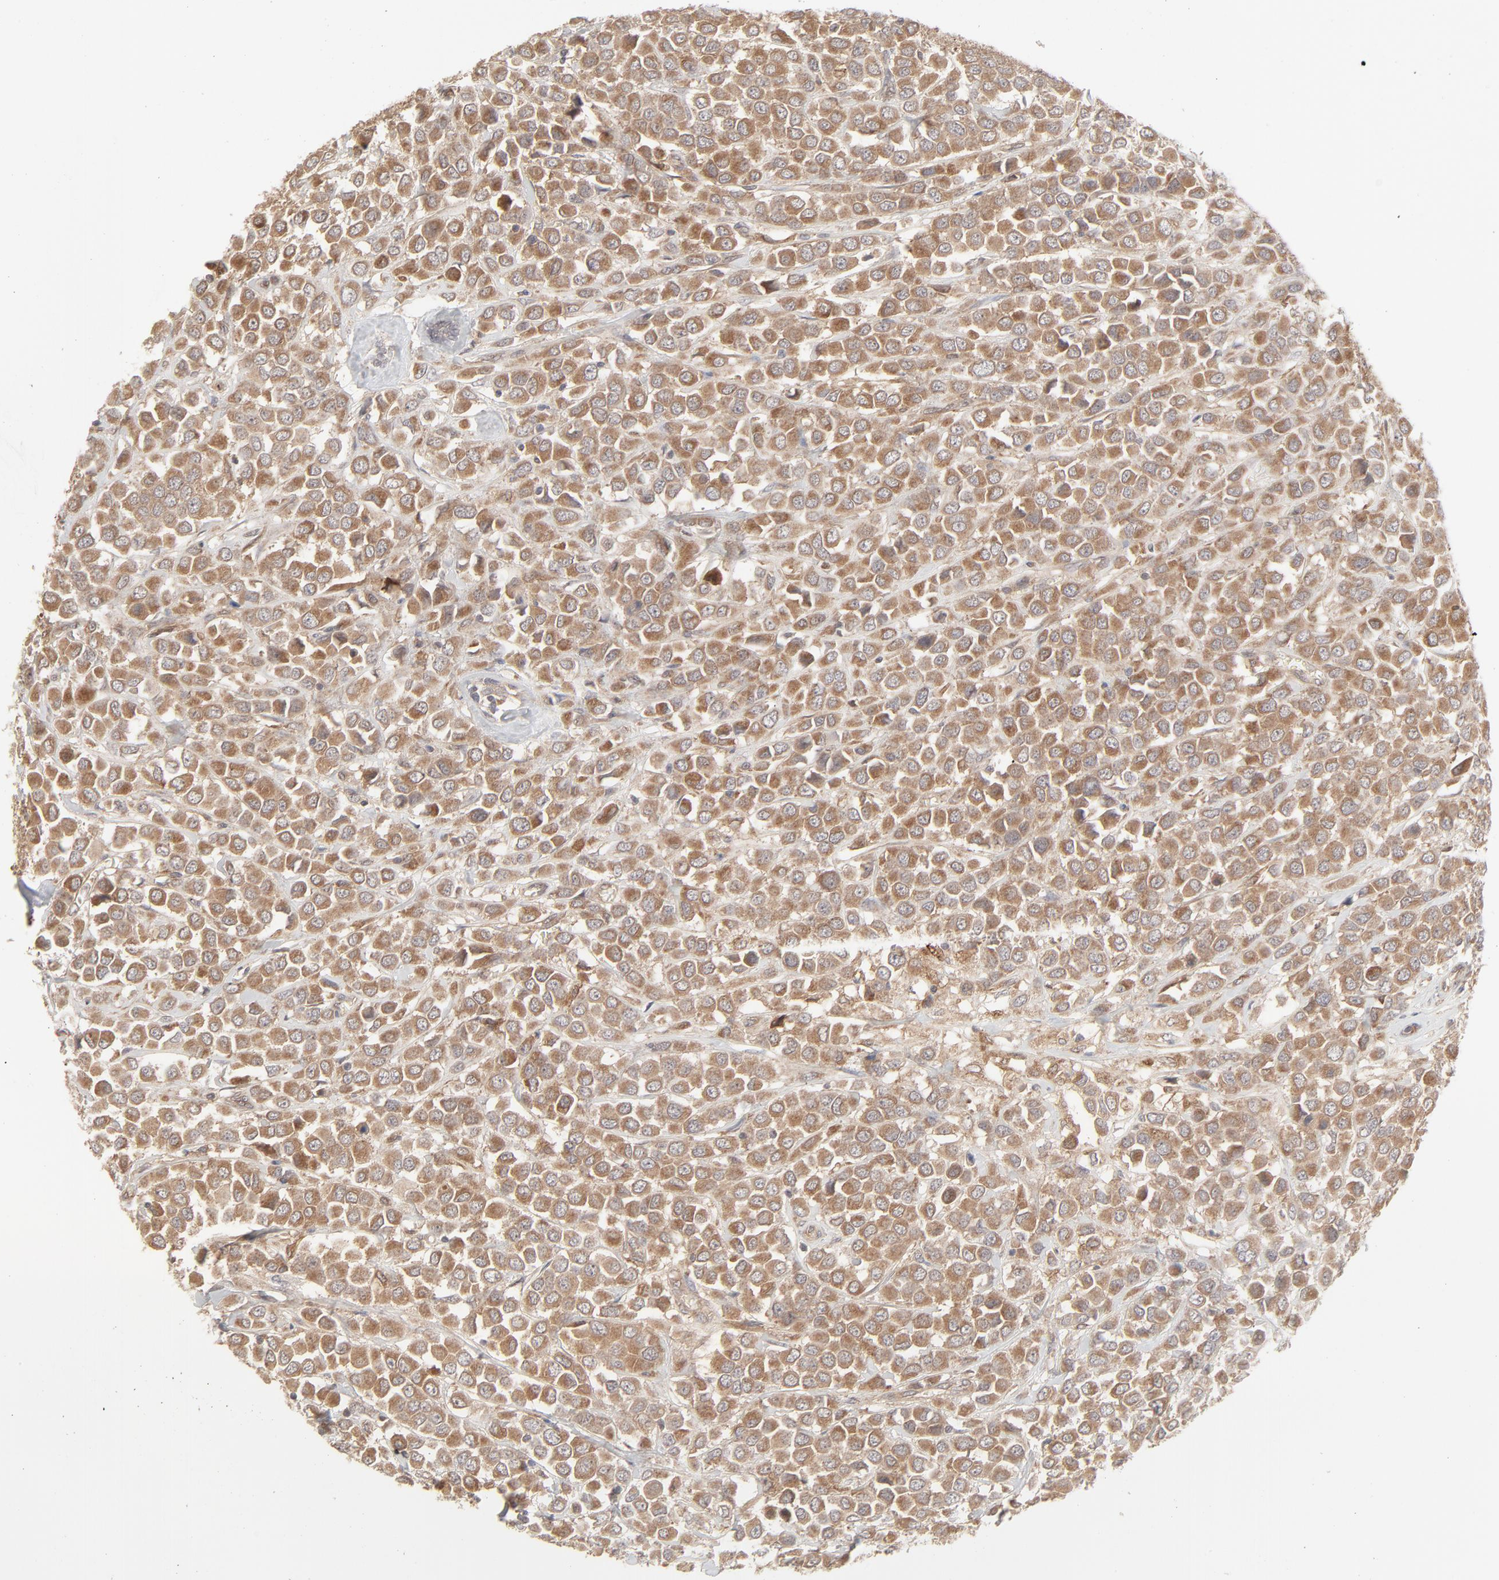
{"staining": {"intensity": "moderate", "quantity": ">75%", "location": "cytoplasmic/membranous"}, "tissue": "breast cancer", "cell_type": "Tumor cells", "image_type": "cancer", "snomed": [{"axis": "morphology", "description": "Duct carcinoma"}, {"axis": "topography", "description": "Breast"}], "caption": "Moderate cytoplasmic/membranous staining is seen in approximately >75% of tumor cells in breast infiltrating ductal carcinoma.", "gene": "RAB5C", "patient": {"sex": "female", "age": 61}}